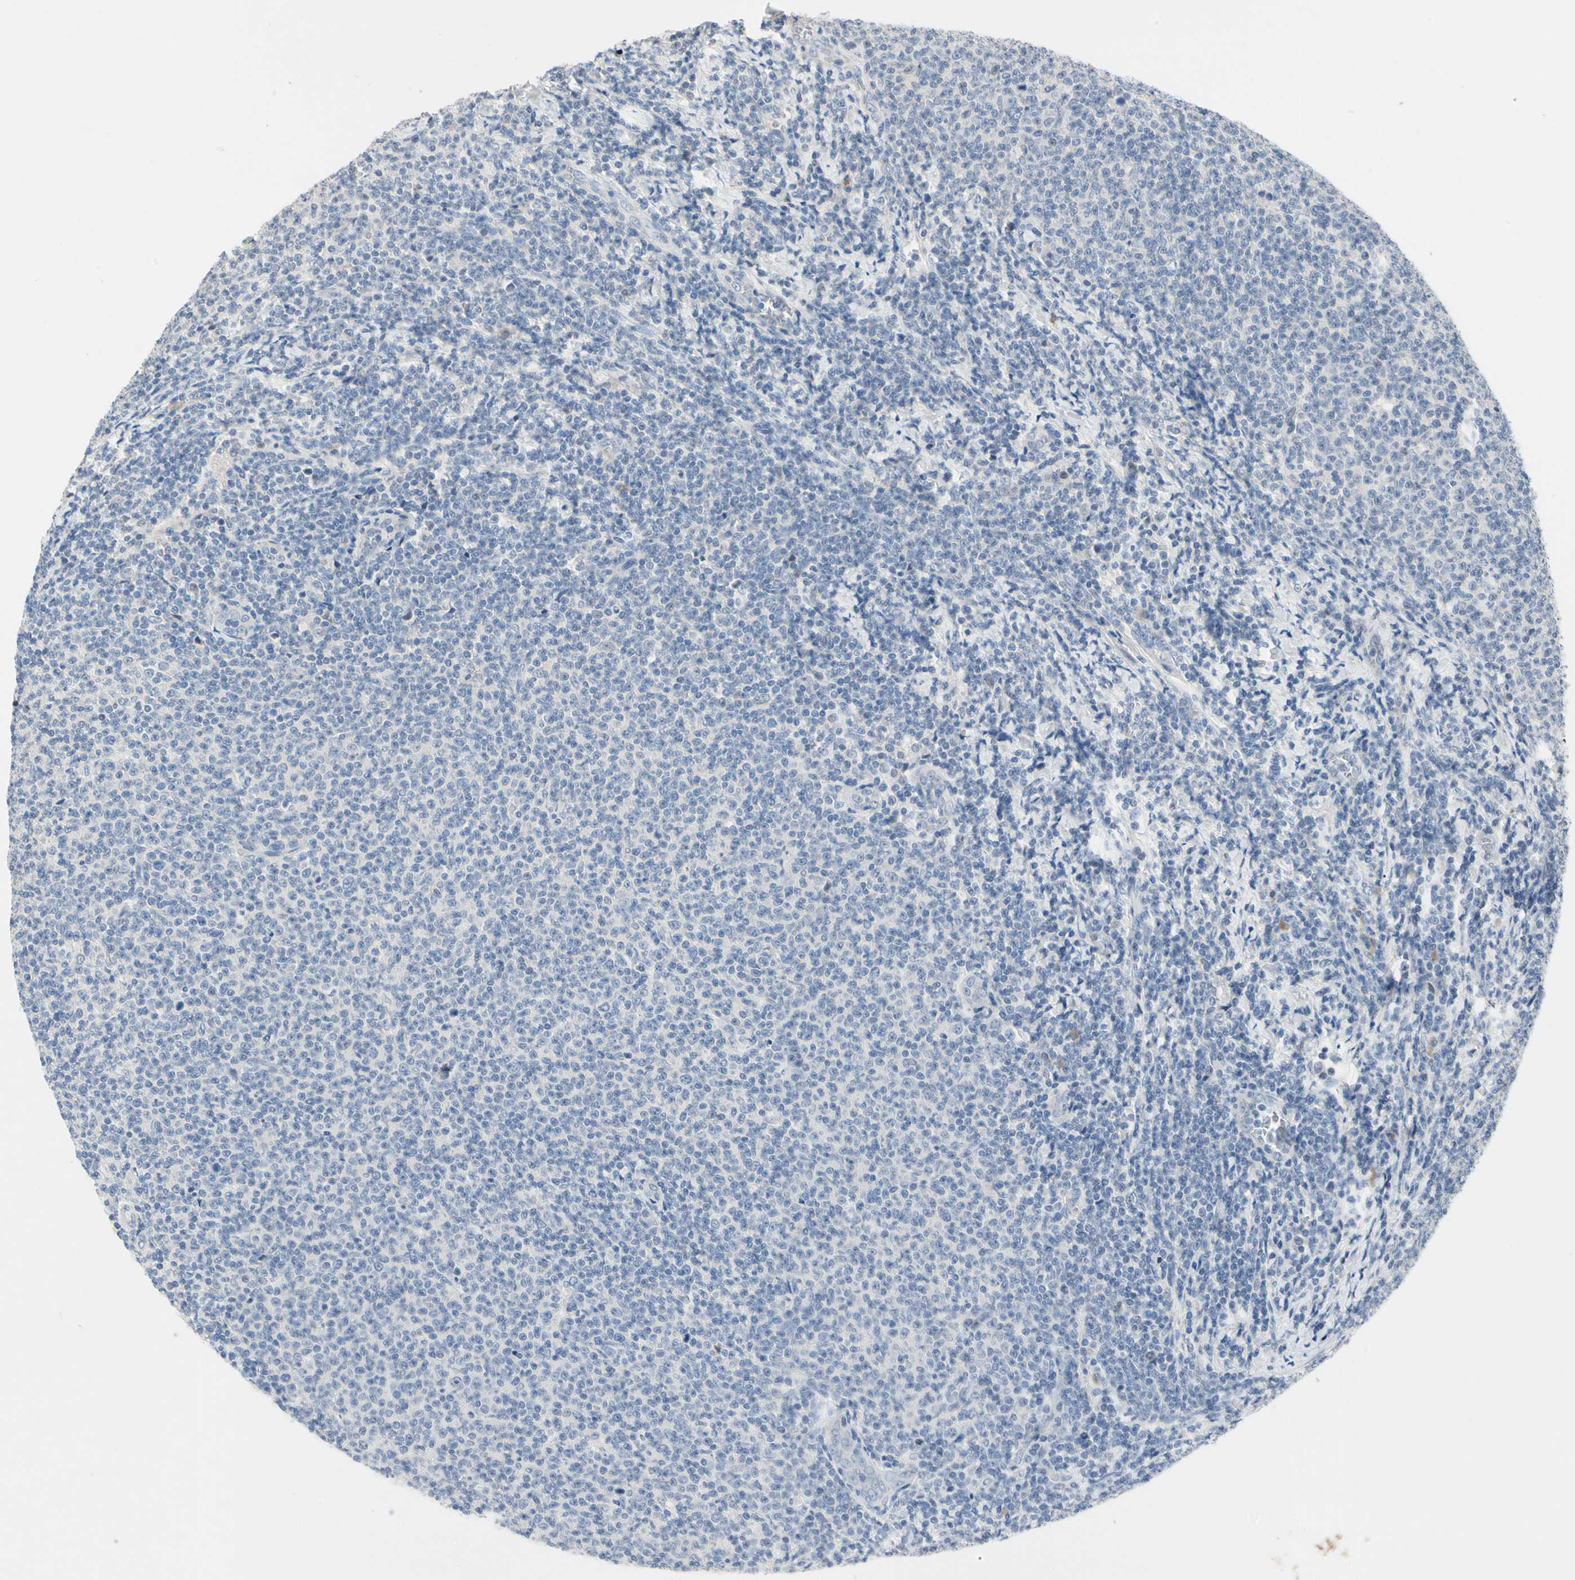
{"staining": {"intensity": "negative", "quantity": "none", "location": "none"}, "tissue": "lymphoma", "cell_type": "Tumor cells", "image_type": "cancer", "snomed": [{"axis": "morphology", "description": "Malignant lymphoma, non-Hodgkin's type, Low grade"}, {"axis": "topography", "description": "Lymph node"}], "caption": "Protein analysis of malignant lymphoma, non-Hodgkin's type (low-grade) demonstrates no significant staining in tumor cells. (DAB (3,3'-diaminobenzidine) IHC visualized using brightfield microscopy, high magnification).", "gene": "ECRG4", "patient": {"sex": "male", "age": 66}}